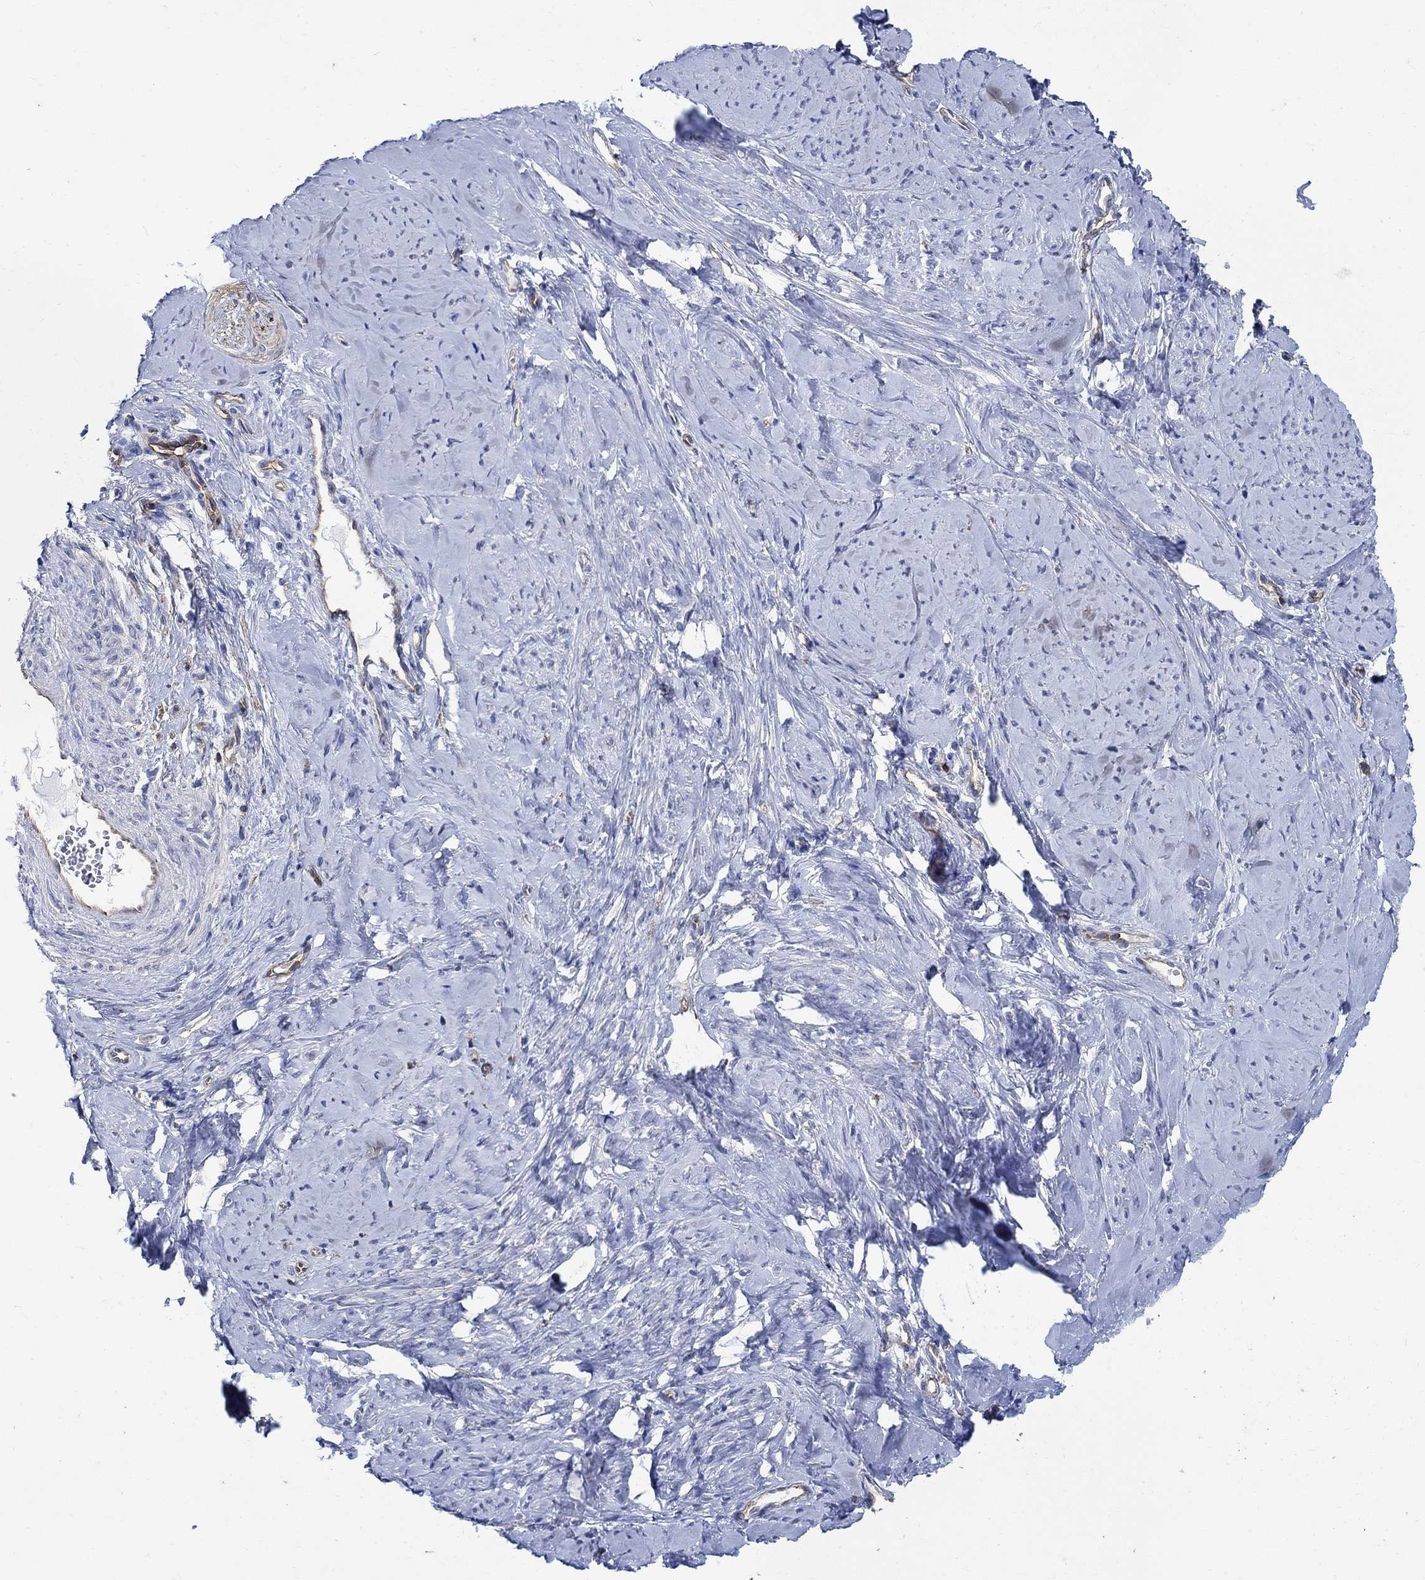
{"staining": {"intensity": "negative", "quantity": "none", "location": "none"}, "tissue": "smooth muscle", "cell_type": "Smooth muscle cells", "image_type": "normal", "snomed": [{"axis": "morphology", "description": "Normal tissue, NOS"}, {"axis": "topography", "description": "Smooth muscle"}], "caption": "This is a micrograph of immunohistochemistry (IHC) staining of benign smooth muscle, which shows no staining in smooth muscle cells. The staining was performed using DAB to visualize the protein expression in brown, while the nuclei were stained in blue with hematoxylin (Magnification: 20x).", "gene": "TMEM198", "patient": {"sex": "female", "age": 48}}